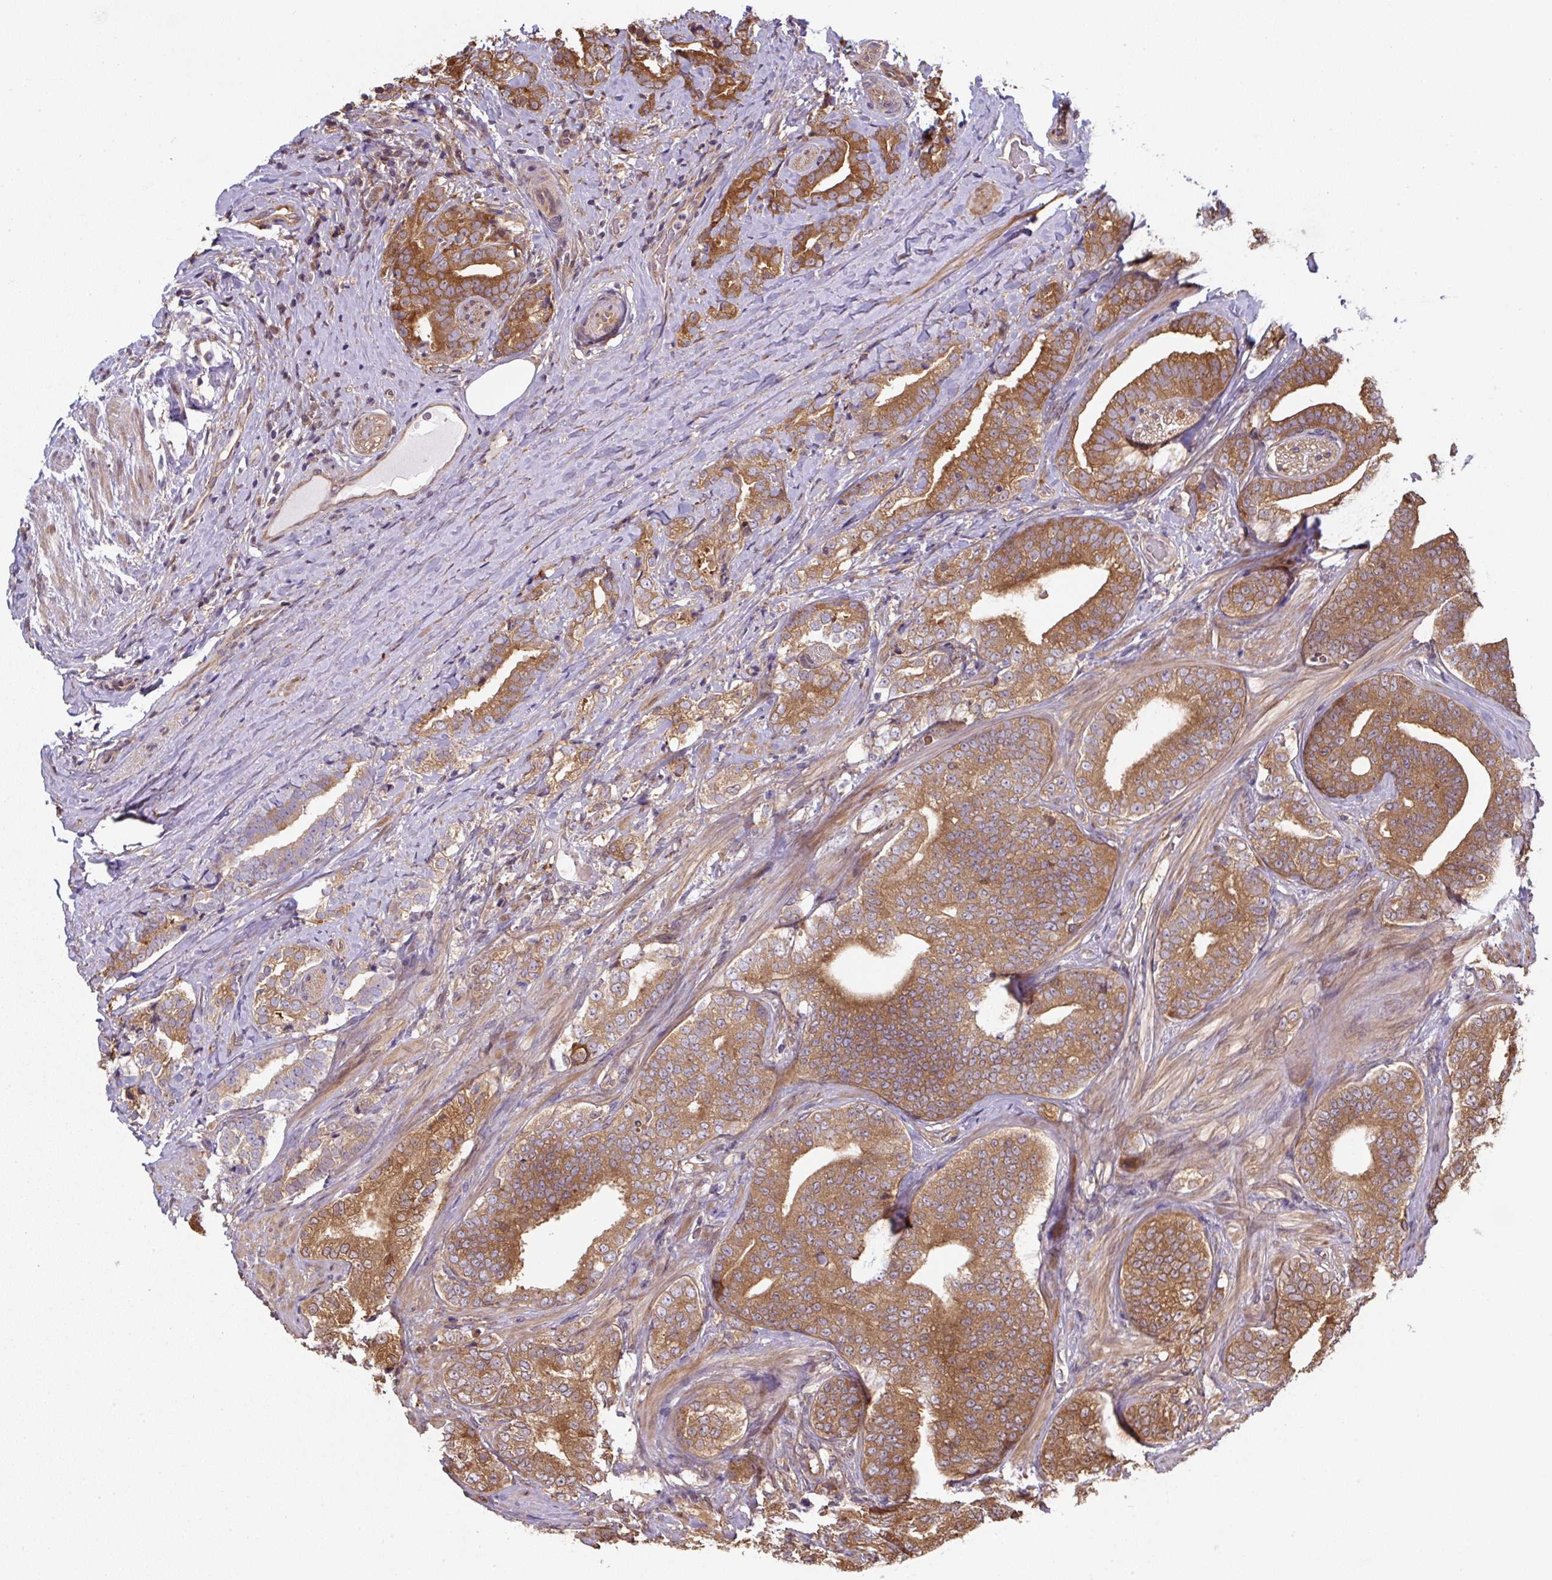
{"staining": {"intensity": "moderate", "quantity": ">75%", "location": "cytoplasmic/membranous"}, "tissue": "prostate cancer", "cell_type": "Tumor cells", "image_type": "cancer", "snomed": [{"axis": "morphology", "description": "Adenocarcinoma, High grade"}, {"axis": "topography", "description": "Prostate"}], "caption": "Adenocarcinoma (high-grade) (prostate) was stained to show a protein in brown. There is medium levels of moderate cytoplasmic/membranous staining in approximately >75% of tumor cells. The protein is shown in brown color, while the nuclei are stained blue.", "gene": "ST13", "patient": {"sex": "male", "age": 72}}